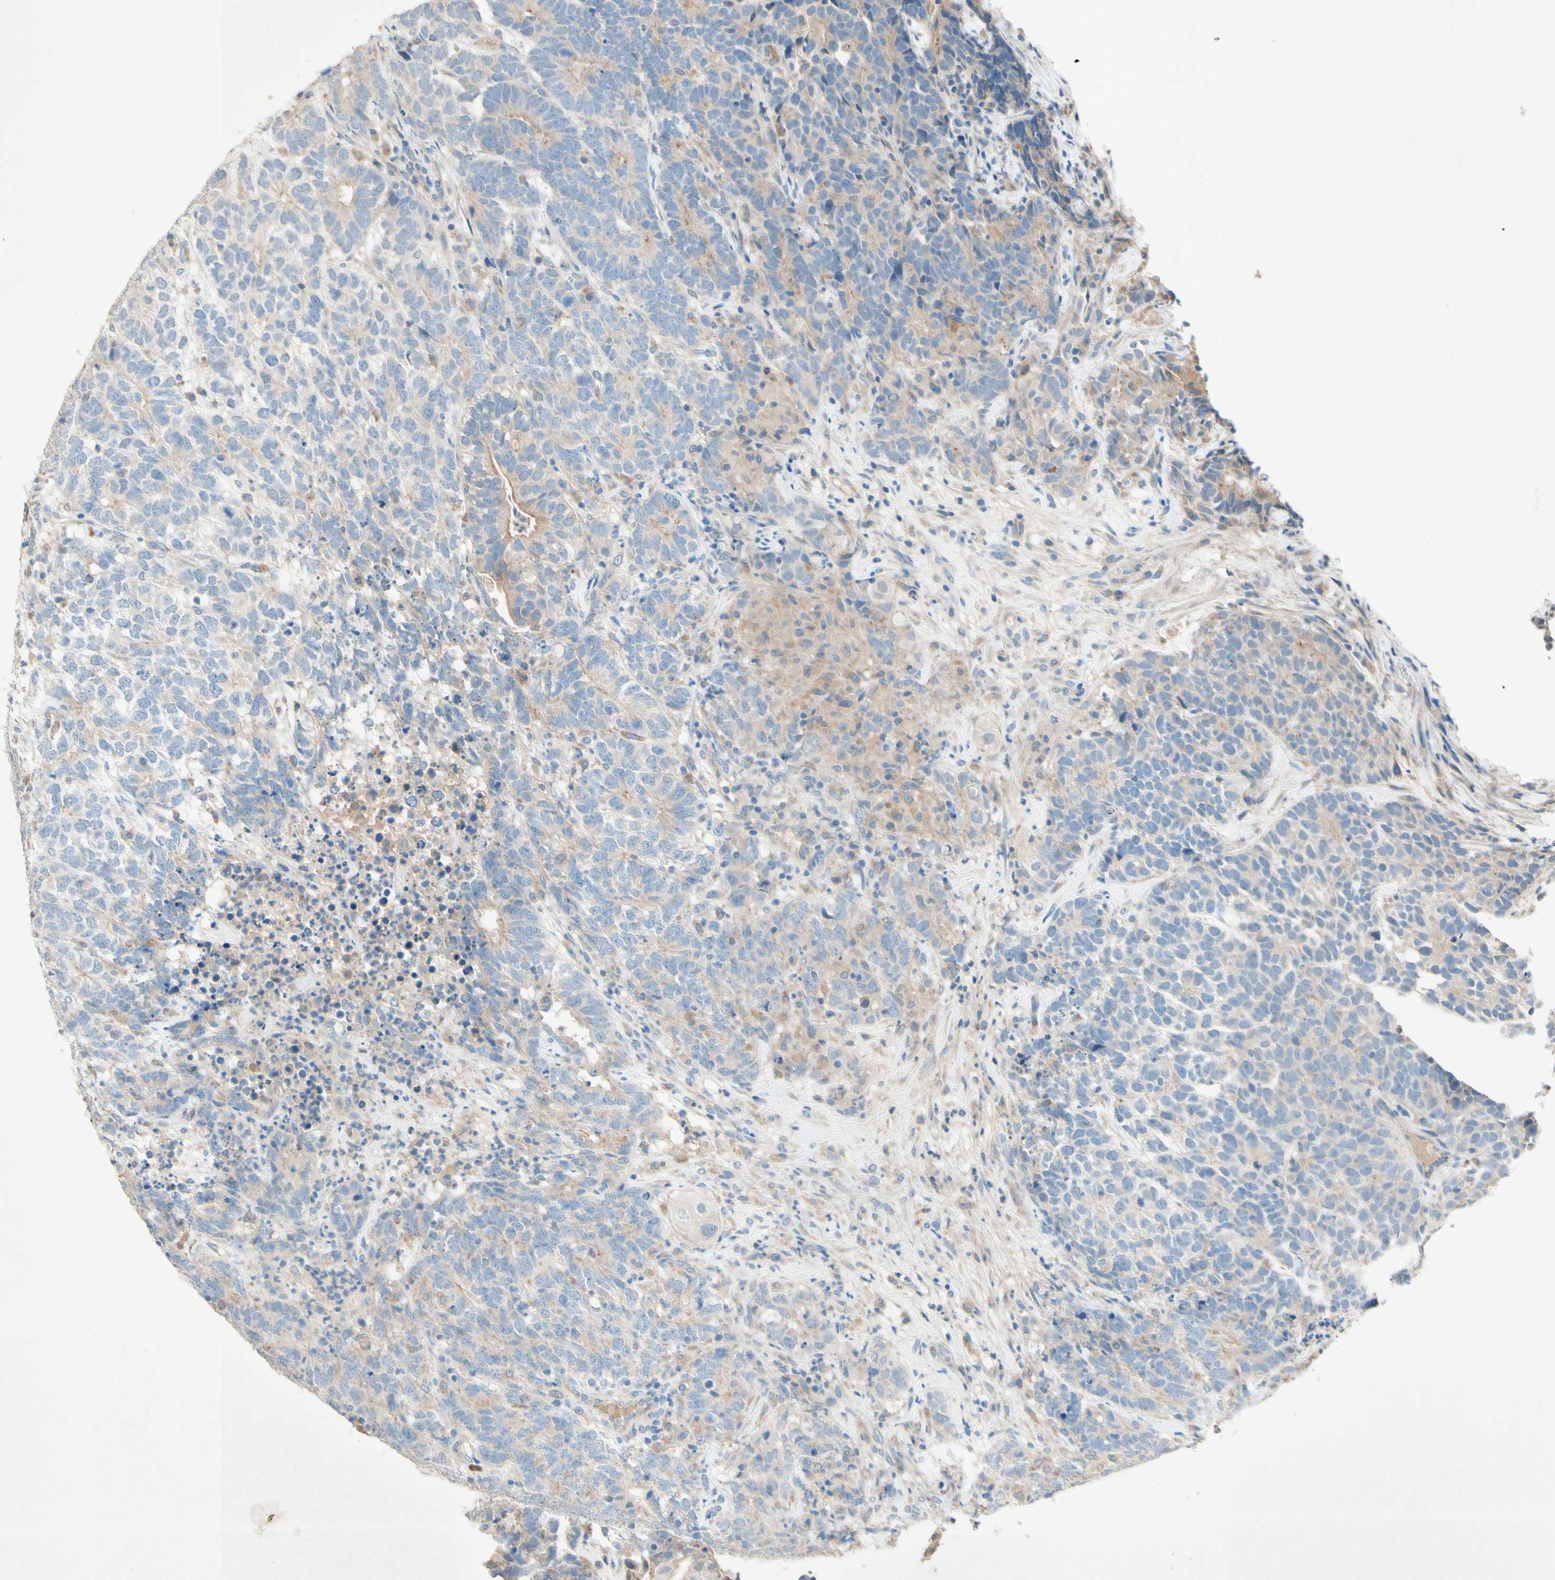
{"staining": {"intensity": "moderate", "quantity": "25%-75%", "location": "cytoplasmic/membranous"}, "tissue": "testis cancer", "cell_type": "Tumor cells", "image_type": "cancer", "snomed": [{"axis": "morphology", "description": "Carcinoma, Embryonal, NOS"}, {"axis": "topography", "description": "Testis"}], "caption": "Moderate cytoplasmic/membranous staining is identified in approximately 25%-75% of tumor cells in embryonal carcinoma (testis).", "gene": "IL2", "patient": {"sex": "male", "age": 26}}